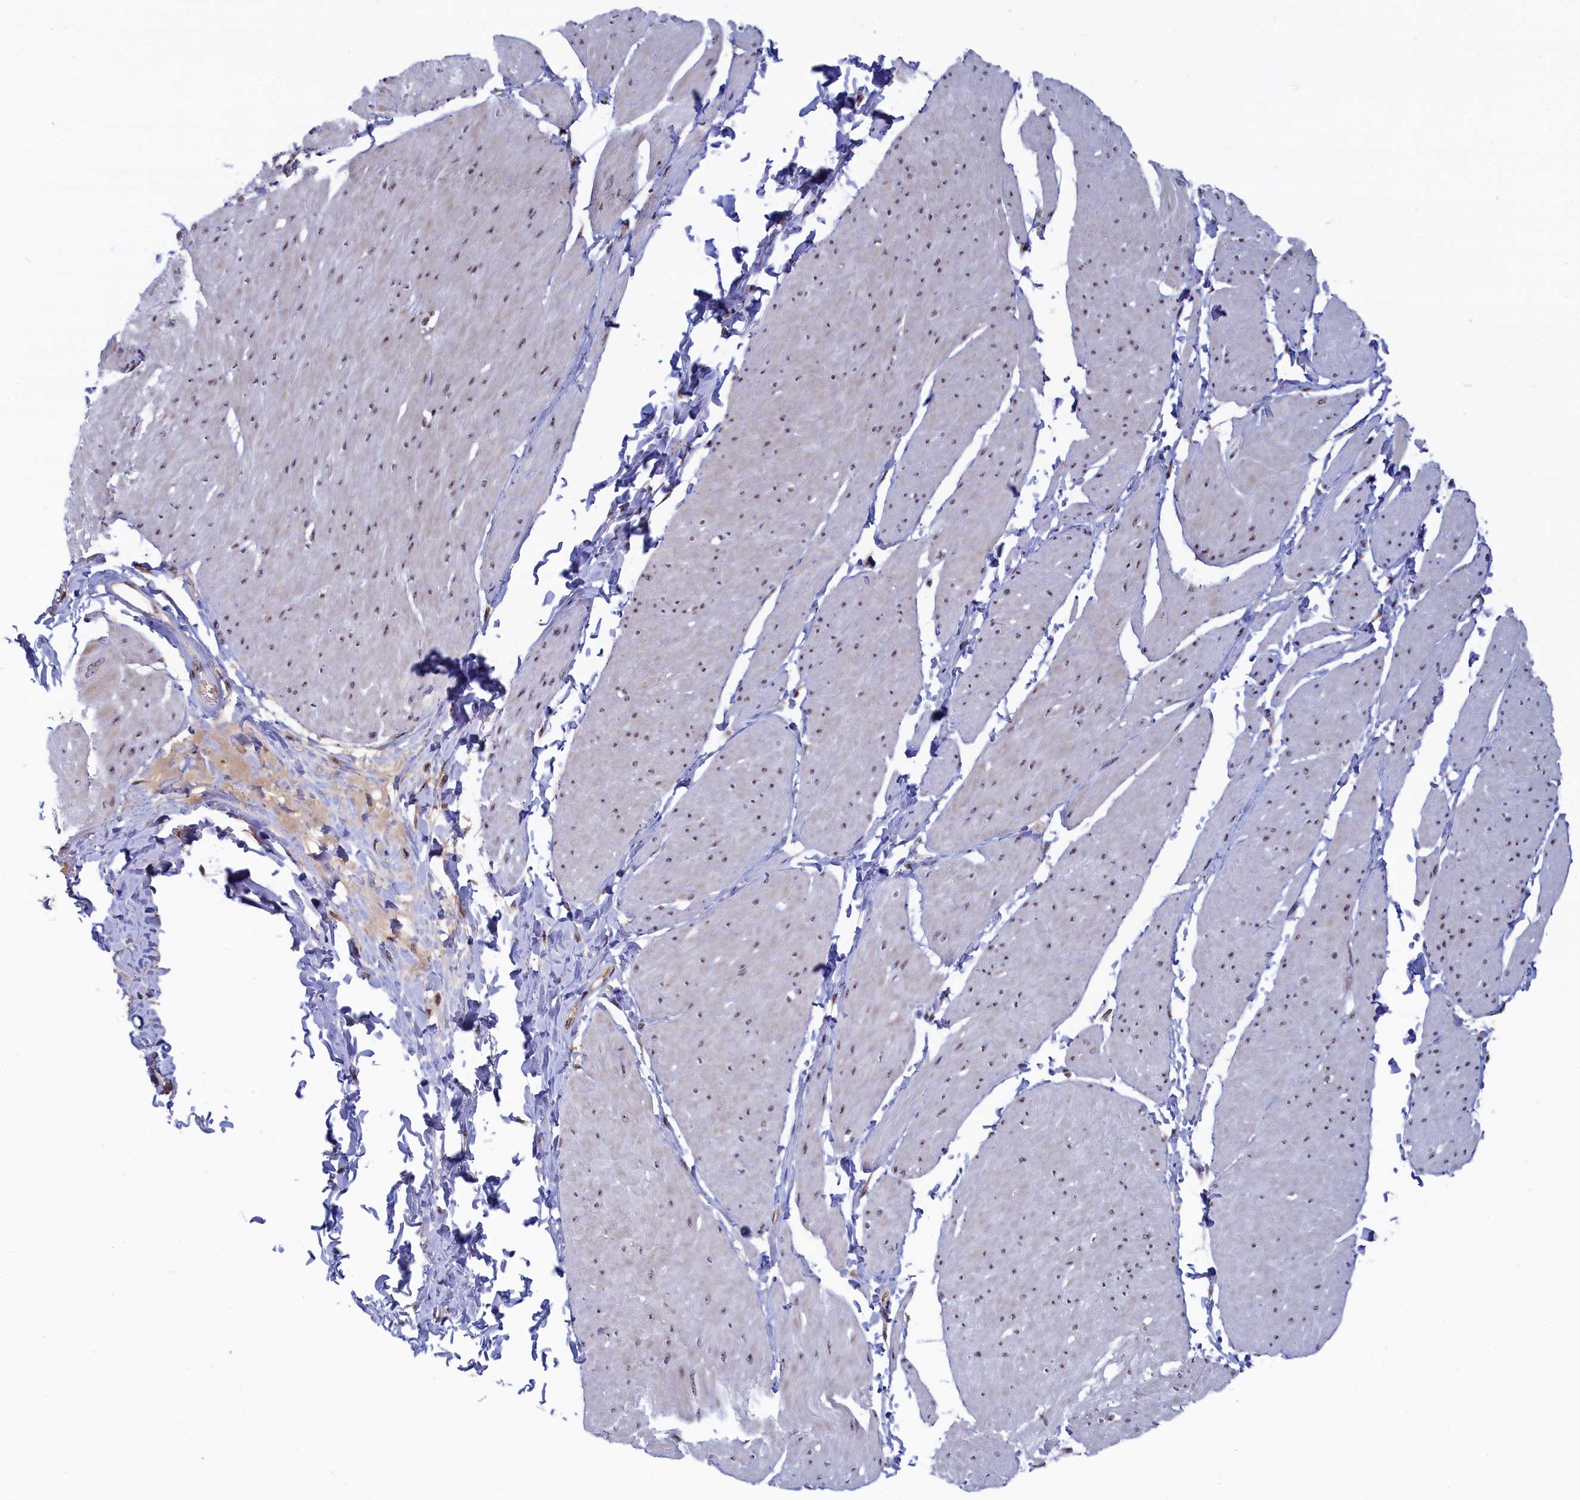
{"staining": {"intensity": "moderate", "quantity": "25%-75%", "location": "nuclear"}, "tissue": "smooth muscle", "cell_type": "Smooth muscle cells", "image_type": "normal", "snomed": [{"axis": "morphology", "description": "Urothelial carcinoma, High grade"}, {"axis": "topography", "description": "Urinary bladder"}], "caption": "This is an image of IHC staining of normal smooth muscle, which shows moderate staining in the nuclear of smooth muscle cells.", "gene": "TAB1", "patient": {"sex": "male", "age": 46}}